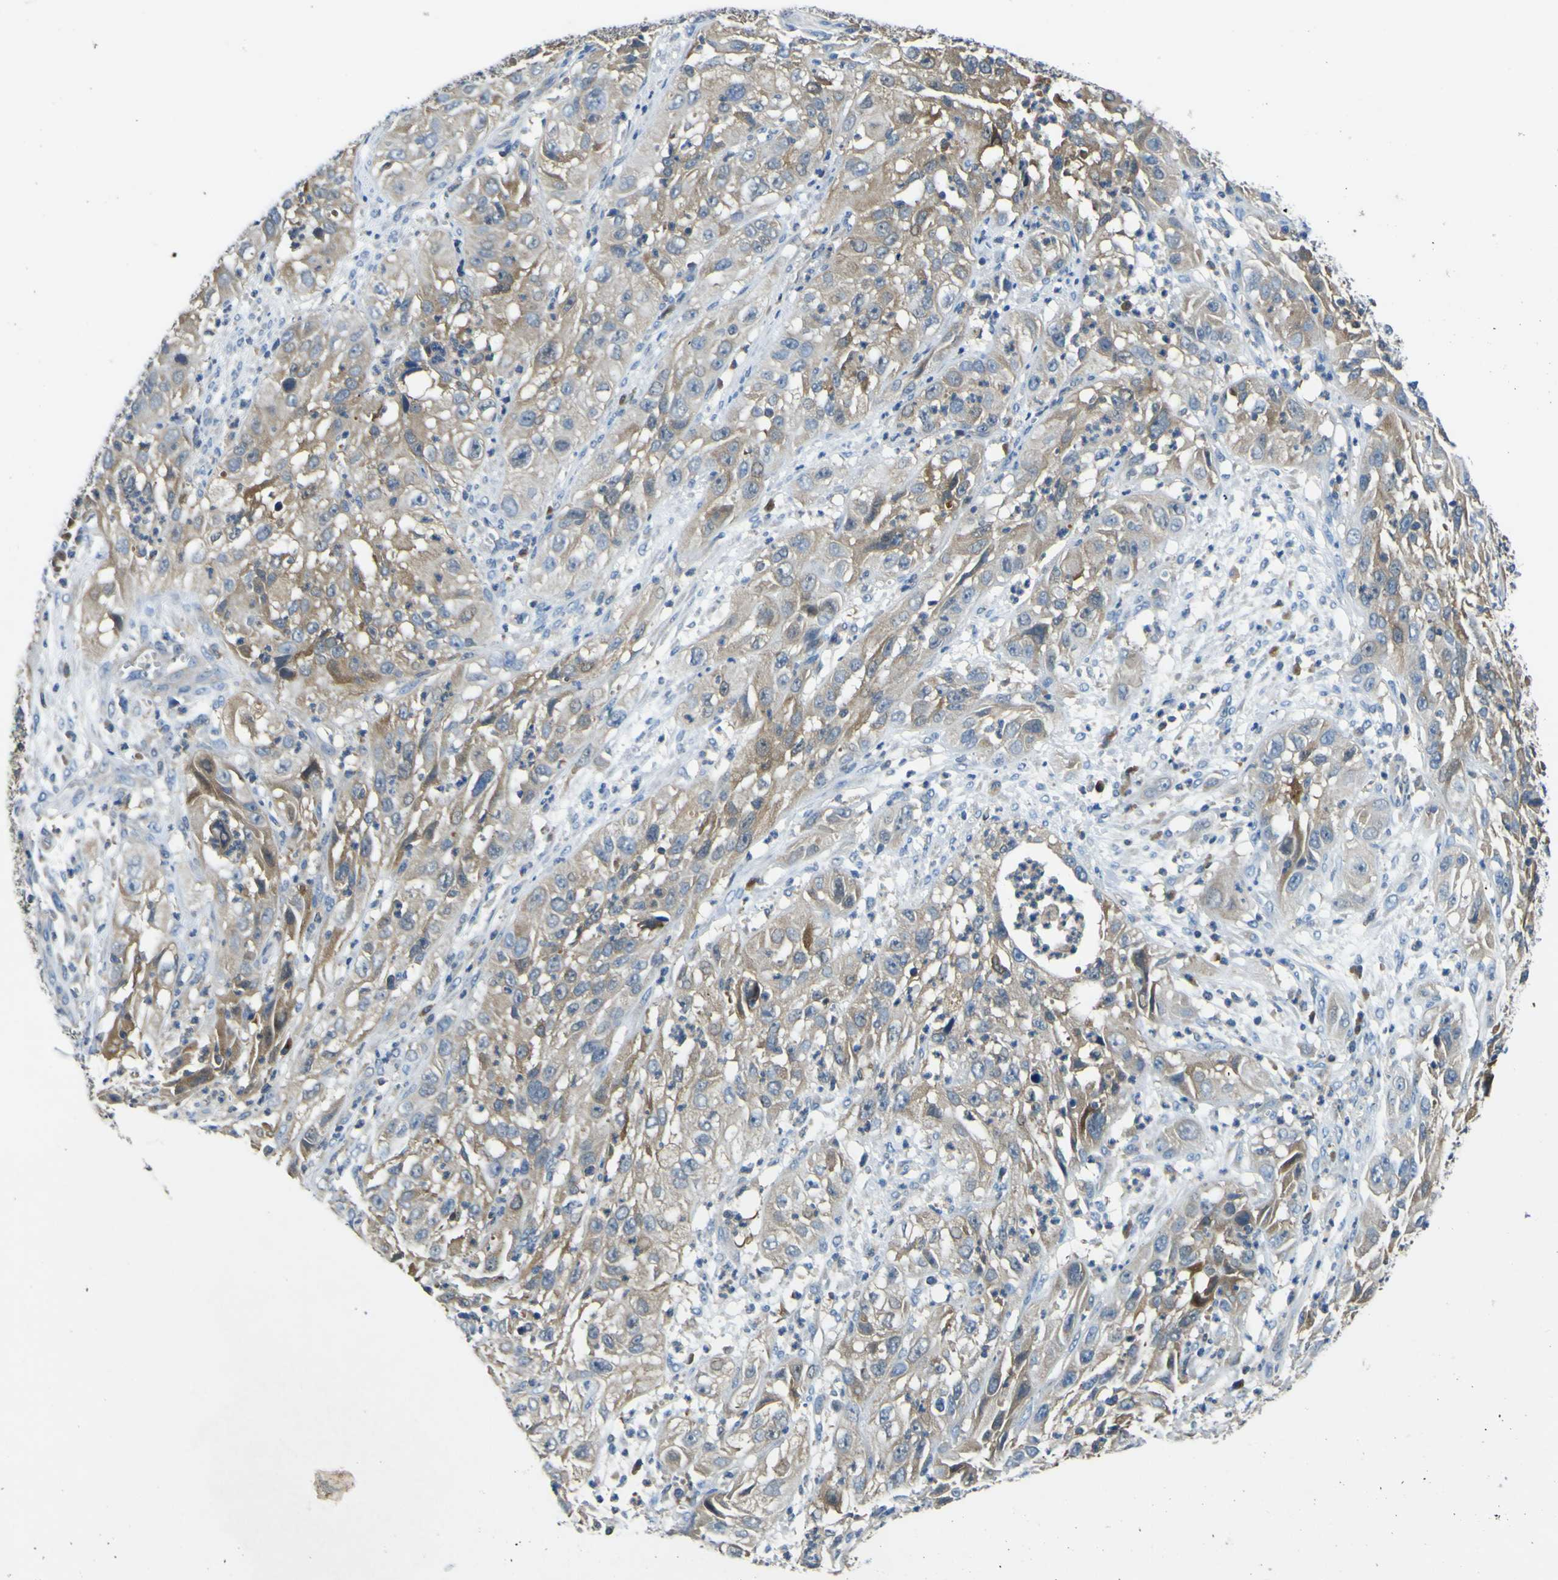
{"staining": {"intensity": "moderate", "quantity": ">75%", "location": "cytoplasmic/membranous"}, "tissue": "cervical cancer", "cell_type": "Tumor cells", "image_type": "cancer", "snomed": [{"axis": "morphology", "description": "Squamous cell carcinoma, NOS"}, {"axis": "topography", "description": "Cervix"}], "caption": "Brown immunohistochemical staining in cervical cancer (squamous cell carcinoma) exhibits moderate cytoplasmic/membranous expression in approximately >75% of tumor cells.", "gene": "EML2", "patient": {"sex": "female", "age": 32}}